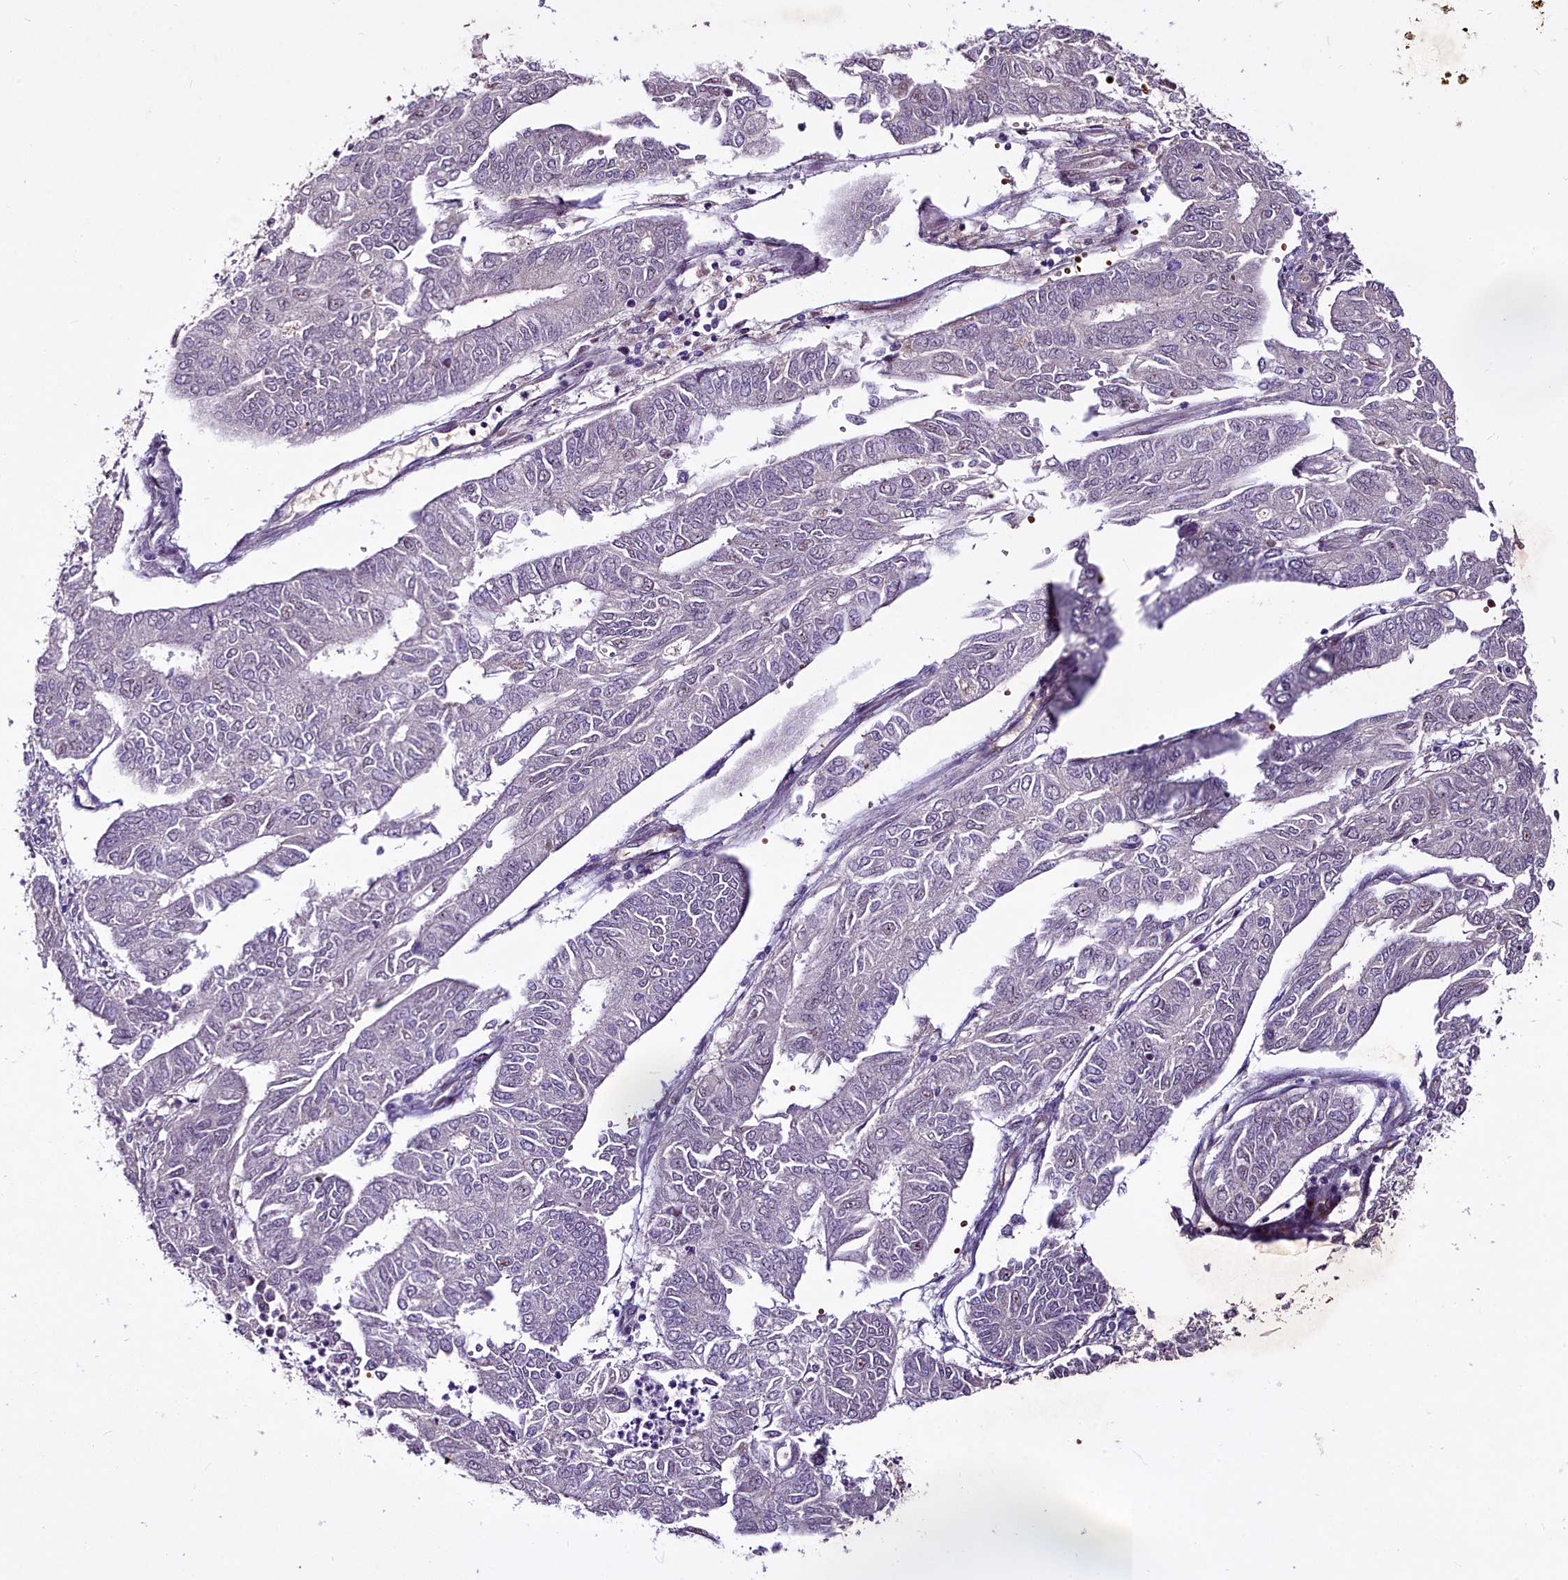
{"staining": {"intensity": "negative", "quantity": "none", "location": "none"}, "tissue": "endometrial cancer", "cell_type": "Tumor cells", "image_type": "cancer", "snomed": [{"axis": "morphology", "description": "Adenocarcinoma, NOS"}, {"axis": "topography", "description": "Endometrium"}], "caption": "A histopathology image of human endometrial adenocarcinoma is negative for staining in tumor cells.", "gene": "SUSD3", "patient": {"sex": "female", "age": 68}}